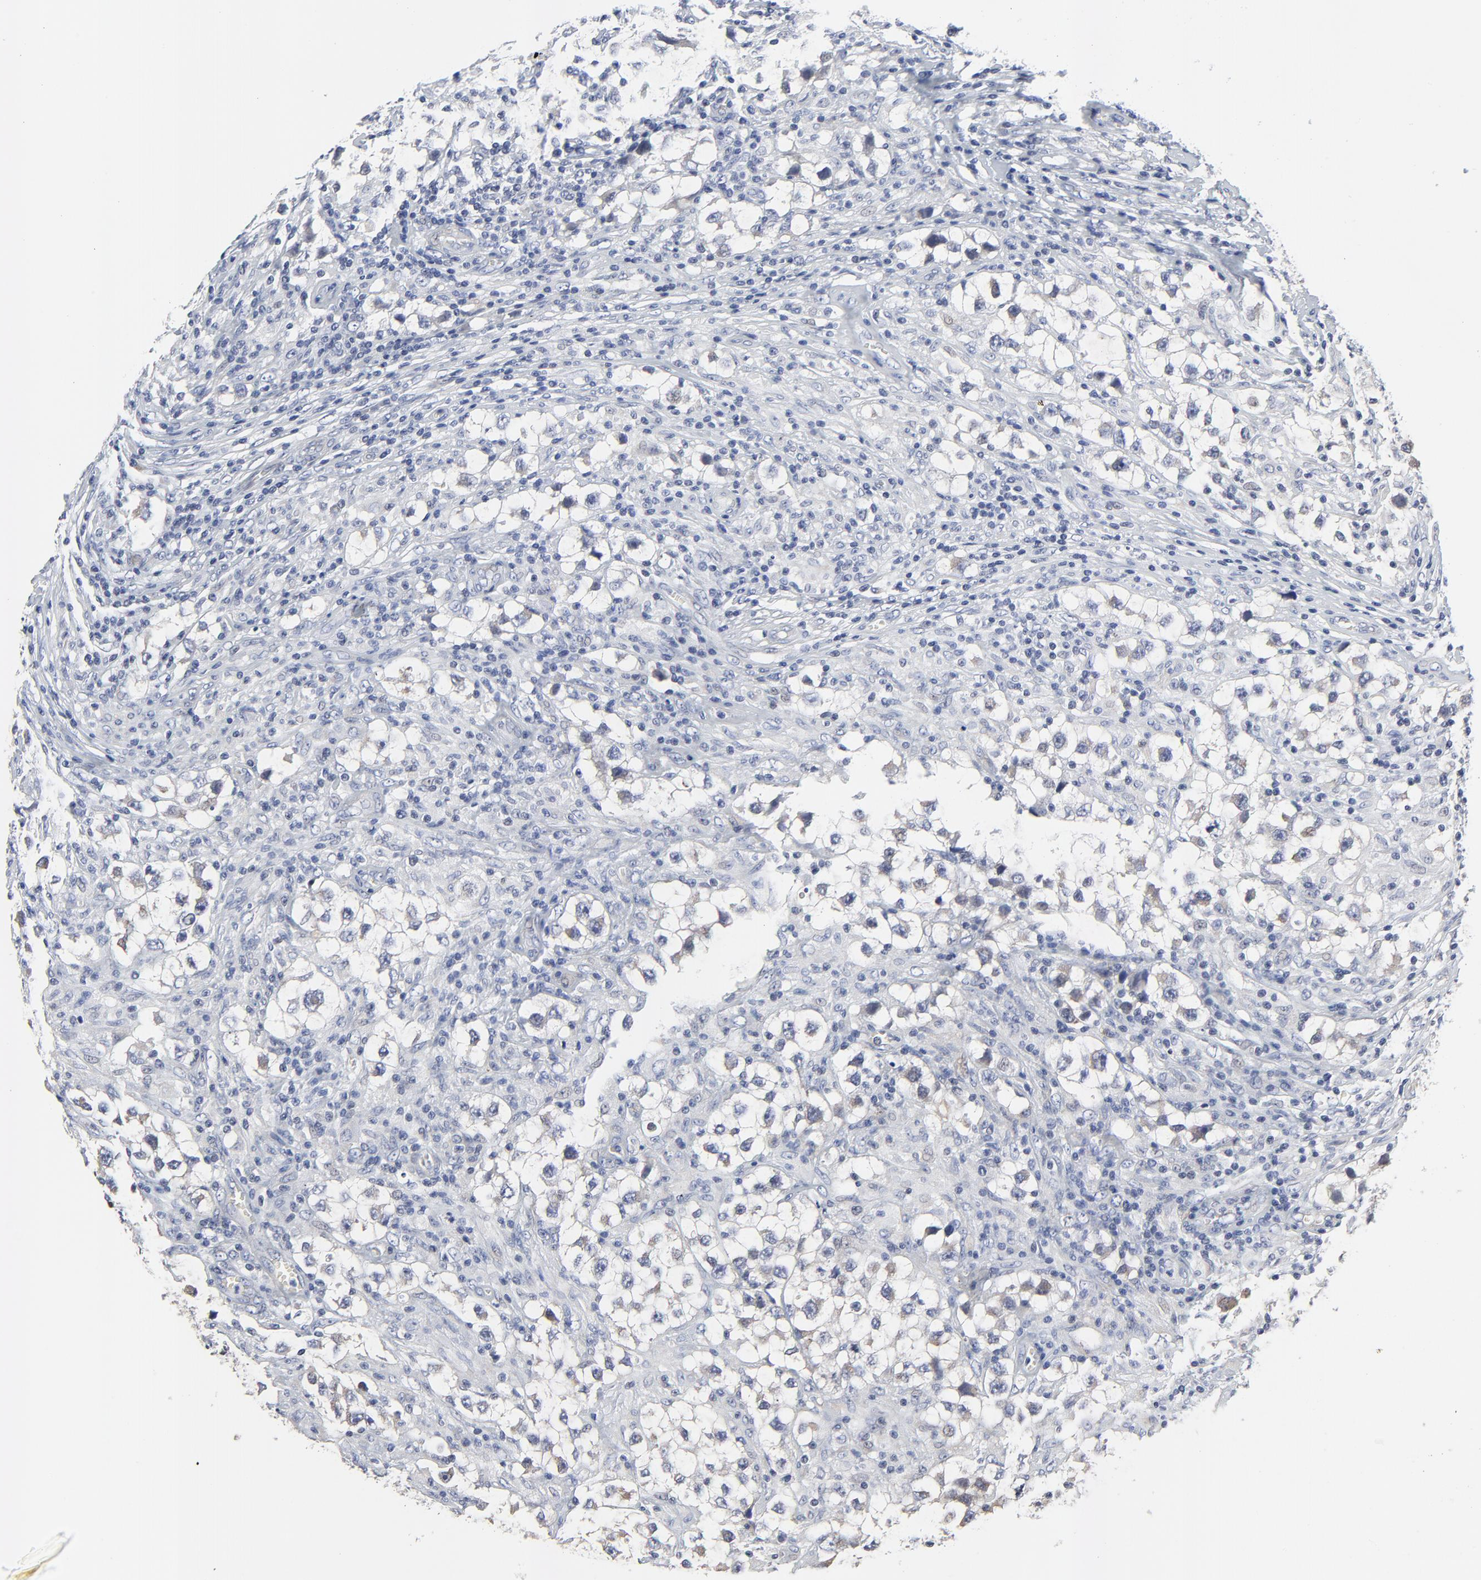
{"staining": {"intensity": "negative", "quantity": "none", "location": "none"}, "tissue": "testis cancer", "cell_type": "Tumor cells", "image_type": "cancer", "snomed": [{"axis": "morphology", "description": "Seminoma, NOS"}, {"axis": "topography", "description": "Testis"}], "caption": "Testis cancer was stained to show a protein in brown. There is no significant expression in tumor cells. (DAB (3,3'-diaminobenzidine) immunohistochemistry, high magnification).", "gene": "NLGN3", "patient": {"sex": "male", "age": 32}}